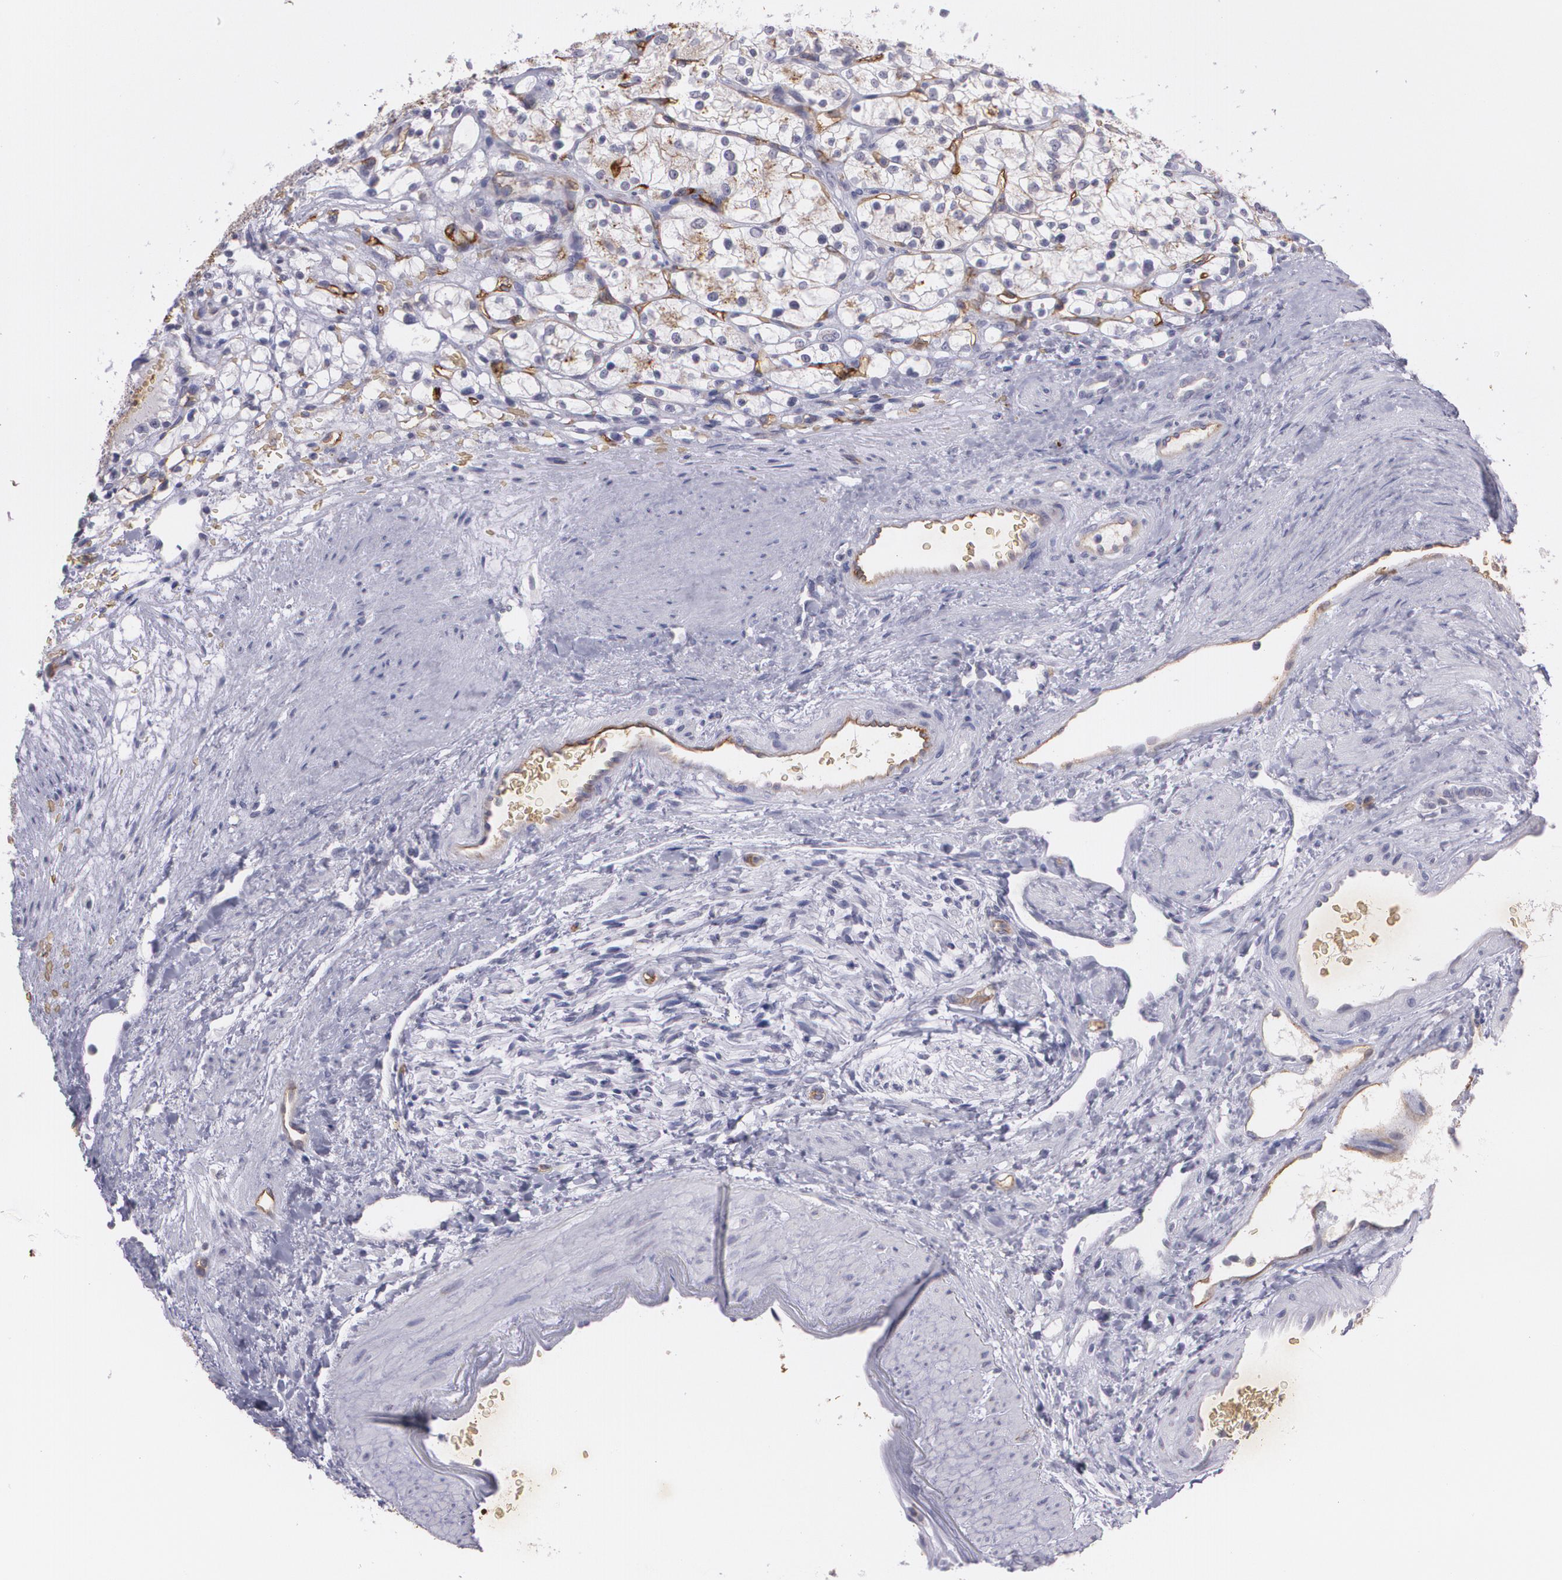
{"staining": {"intensity": "weak", "quantity": "25%-75%", "location": "cytoplasmic/membranous"}, "tissue": "renal cancer", "cell_type": "Tumor cells", "image_type": "cancer", "snomed": [{"axis": "morphology", "description": "Adenocarcinoma, NOS"}, {"axis": "topography", "description": "Kidney"}], "caption": "This micrograph exhibits IHC staining of human renal adenocarcinoma, with low weak cytoplasmic/membranous staining in approximately 25%-75% of tumor cells.", "gene": "ACE", "patient": {"sex": "female", "age": 60}}